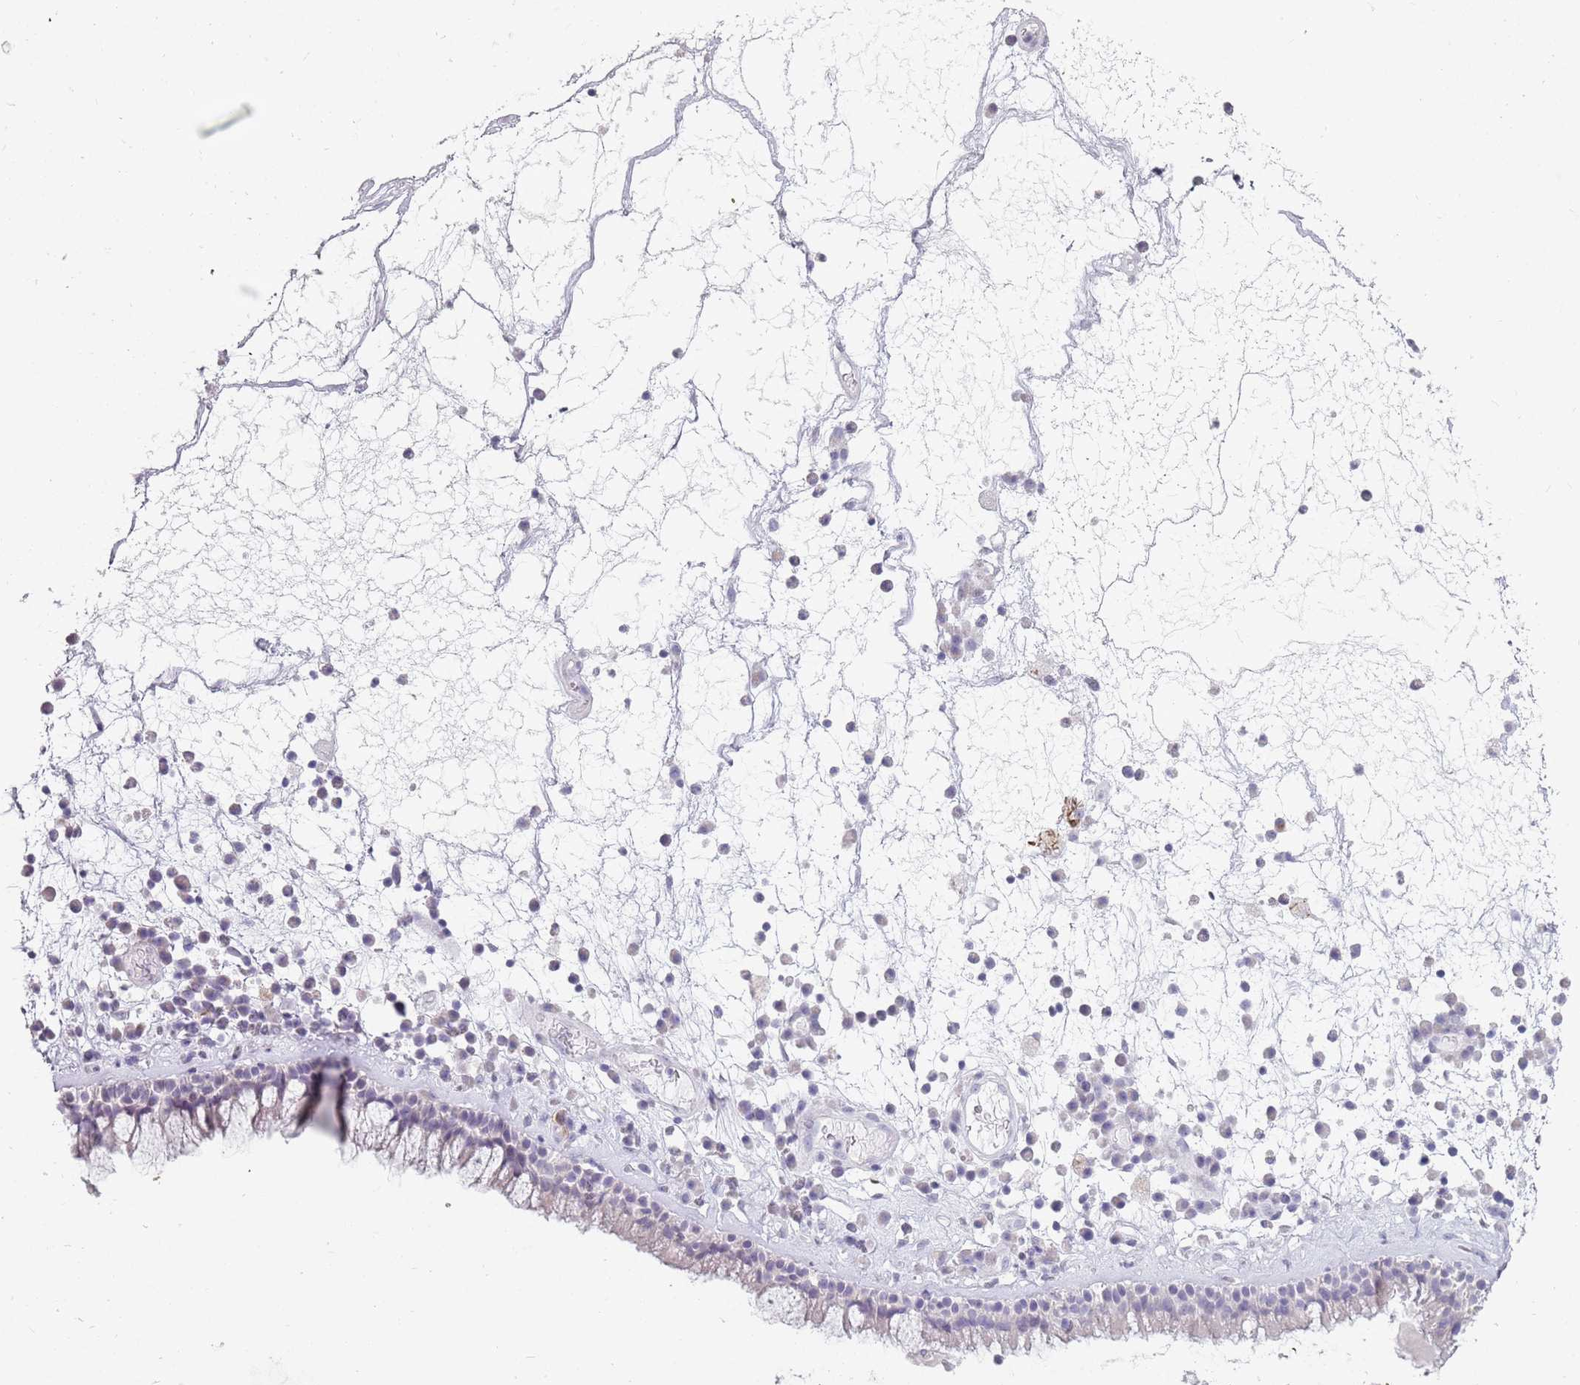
{"staining": {"intensity": "negative", "quantity": "none", "location": "none"}, "tissue": "nasopharynx", "cell_type": "Respiratory epithelial cells", "image_type": "normal", "snomed": [{"axis": "morphology", "description": "Normal tissue, NOS"}, {"axis": "morphology", "description": "Inflammation, NOS"}, {"axis": "topography", "description": "Nasopharynx"}], "caption": "This is a micrograph of immunohistochemistry staining of benign nasopharynx, which shows no expression in respiratory epithelial cells.", "gene": "DDX4", "patient": {"sex": "male", "age": 70}}